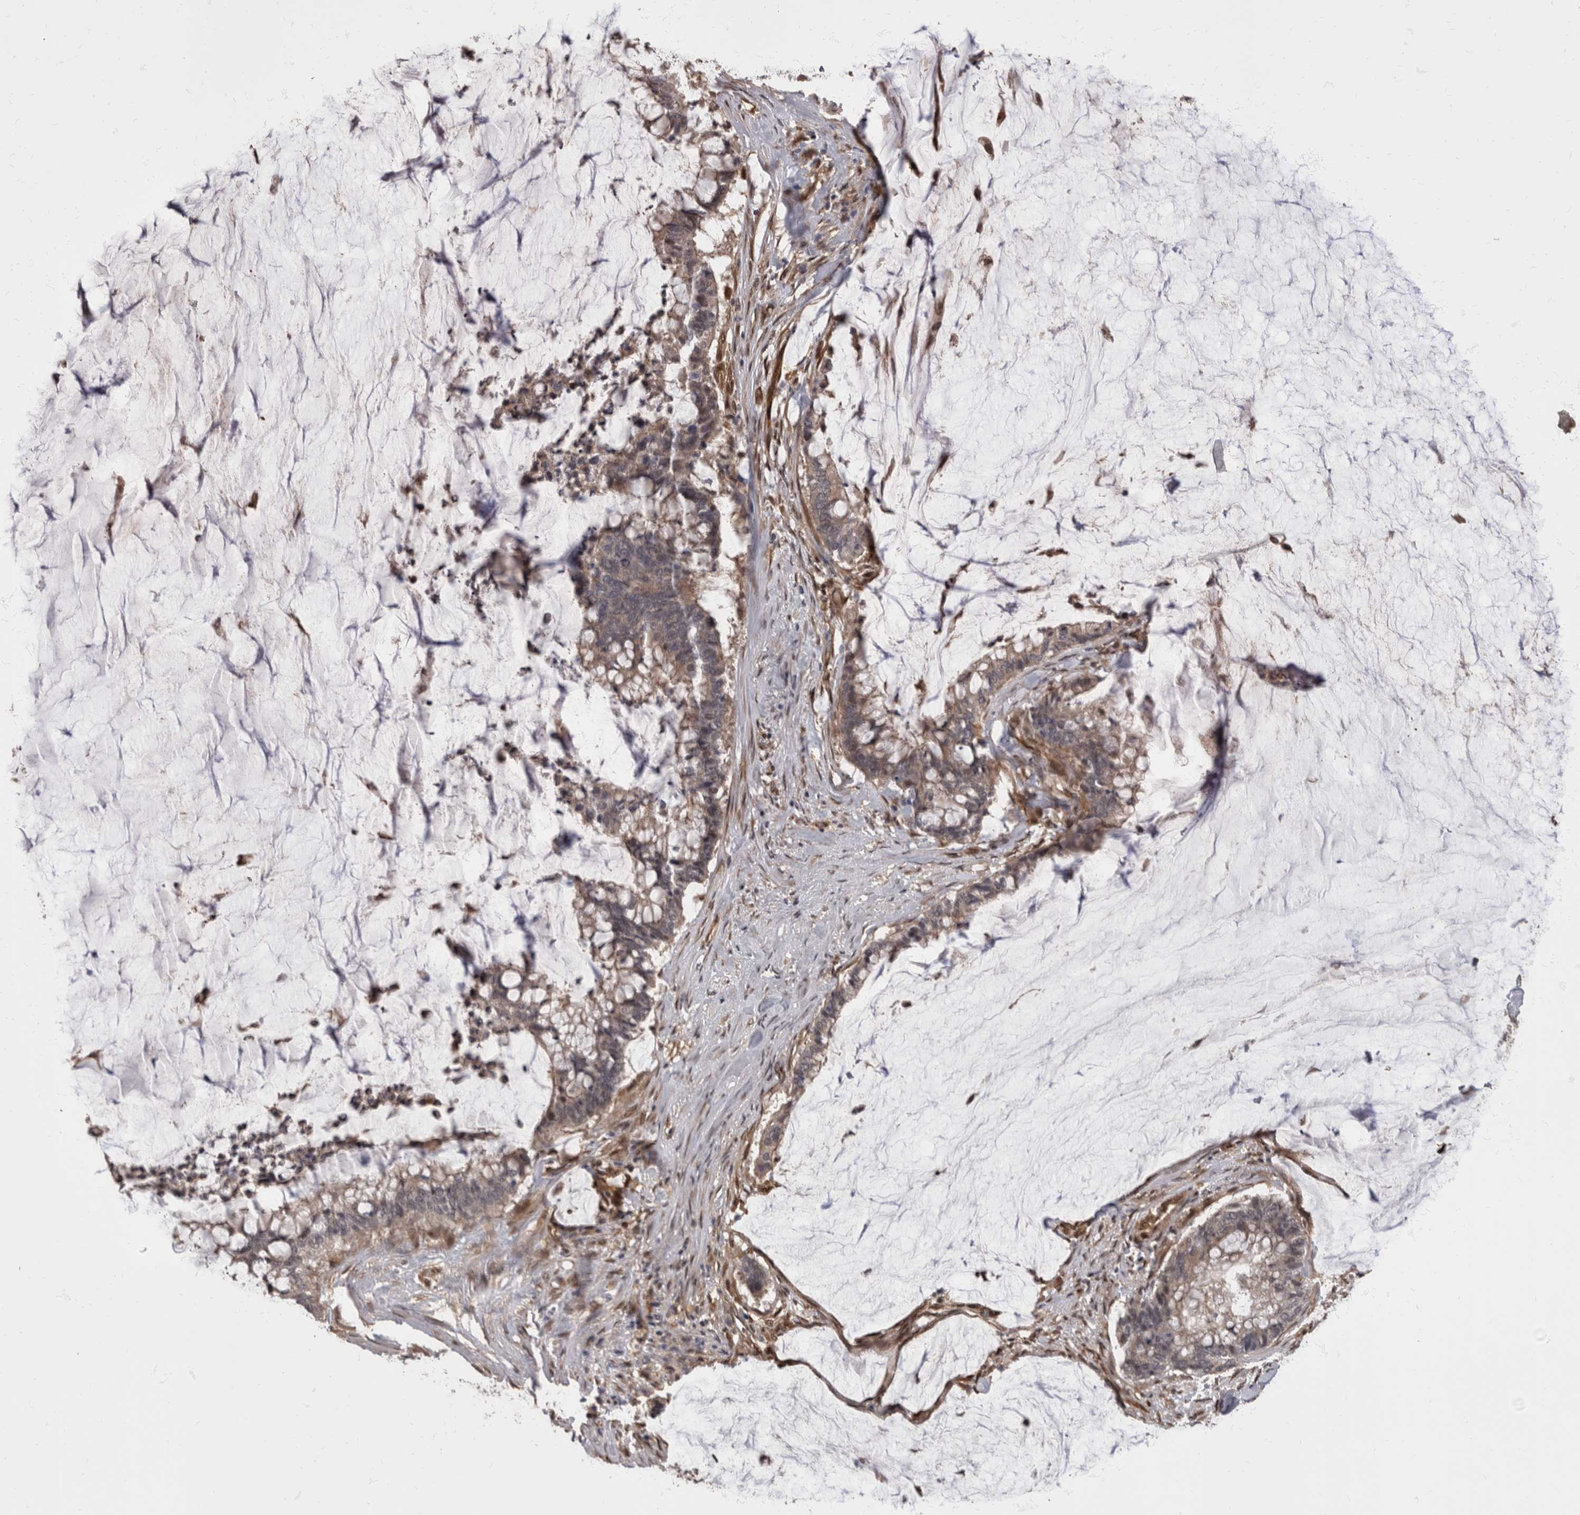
{"staining": {"intensity": "weak", "quantity": "25%-75%", "location": "cytoplasmic/membranous"}, "tissue": "pancreatic cancer", "cell_type": "Tumor cells", "image_type": "cancer", "snomed": [{"axis": "morphology", "description": "Adenocarcinoma, NOS"}, {"axis": "topography", "description": "Pancreas"}], "caption": "Immunohistochemical staining of pancreatic cancer (adenocarcinoma) demonstrates low levels of weak cytoplasmic/membranous protein staining in approximately 25%-75% of tumor cells.", "gene": "AKT3", "patient": {"sex": "male", "age": 41}}